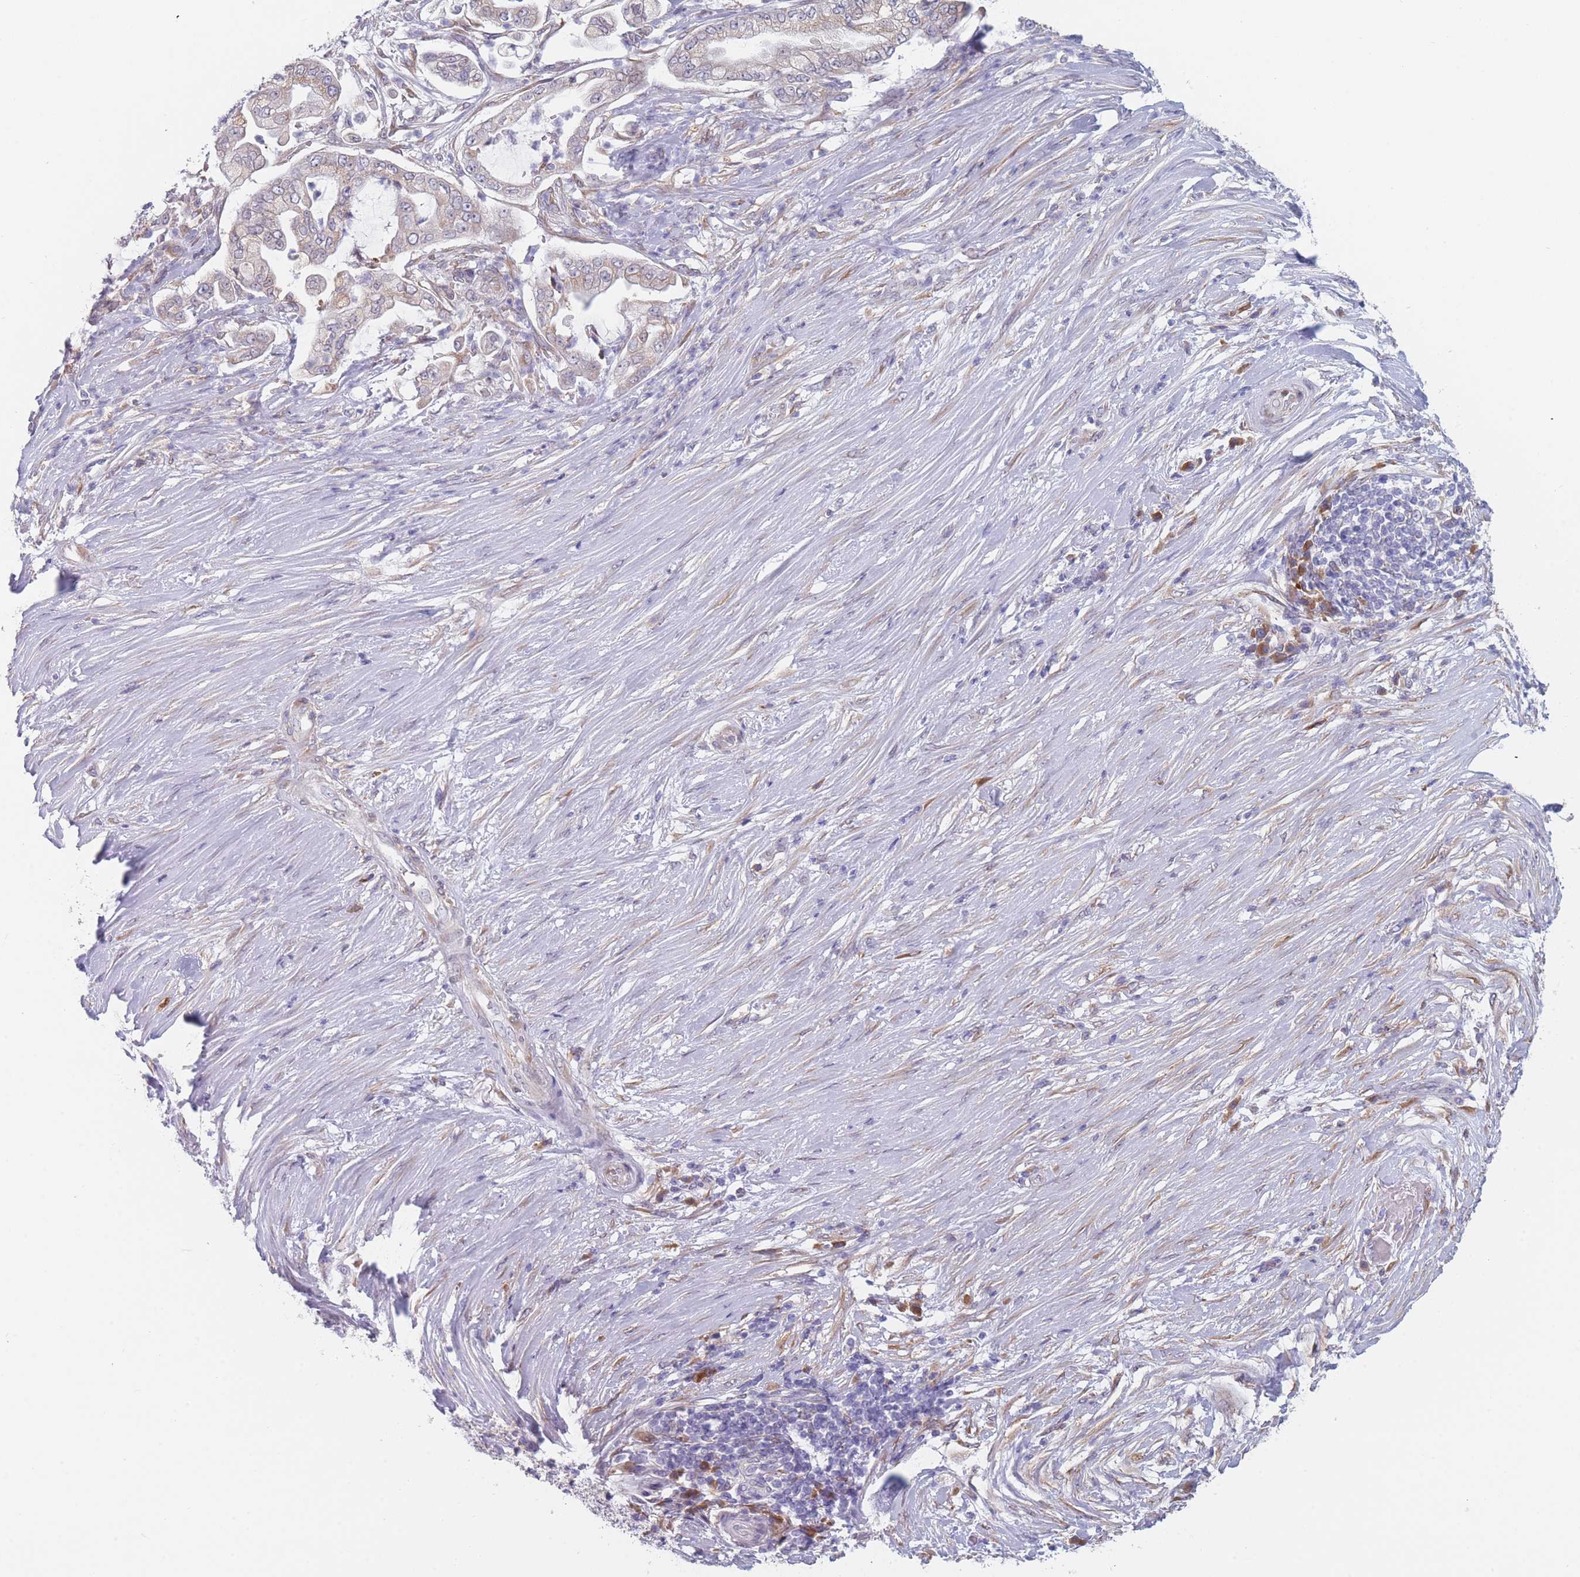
{"staining": {"intensity": "weak", "quantity": "25%-75%", "location": "cytoplasmic/membranous"}, "tissue": "pancreatic cancer", "cell_type": "Tumor cells", "image_type": "cancer", "snomed": [{"axis": "morphology", "description": "Adenocarcinoma, NOS"}, {"axis": "topography", "description": "Pancreas"}], "caption": "The micrograph reveals a brown stain indicating the presence of a protein in the cytoplasmic/membranous of tumor cells in pancreatic cancer. (Brightfield microscopy of DAB IHC at high magnification).", "gene": "TMED10", "patient": {"sex": "female", "age": 69}}